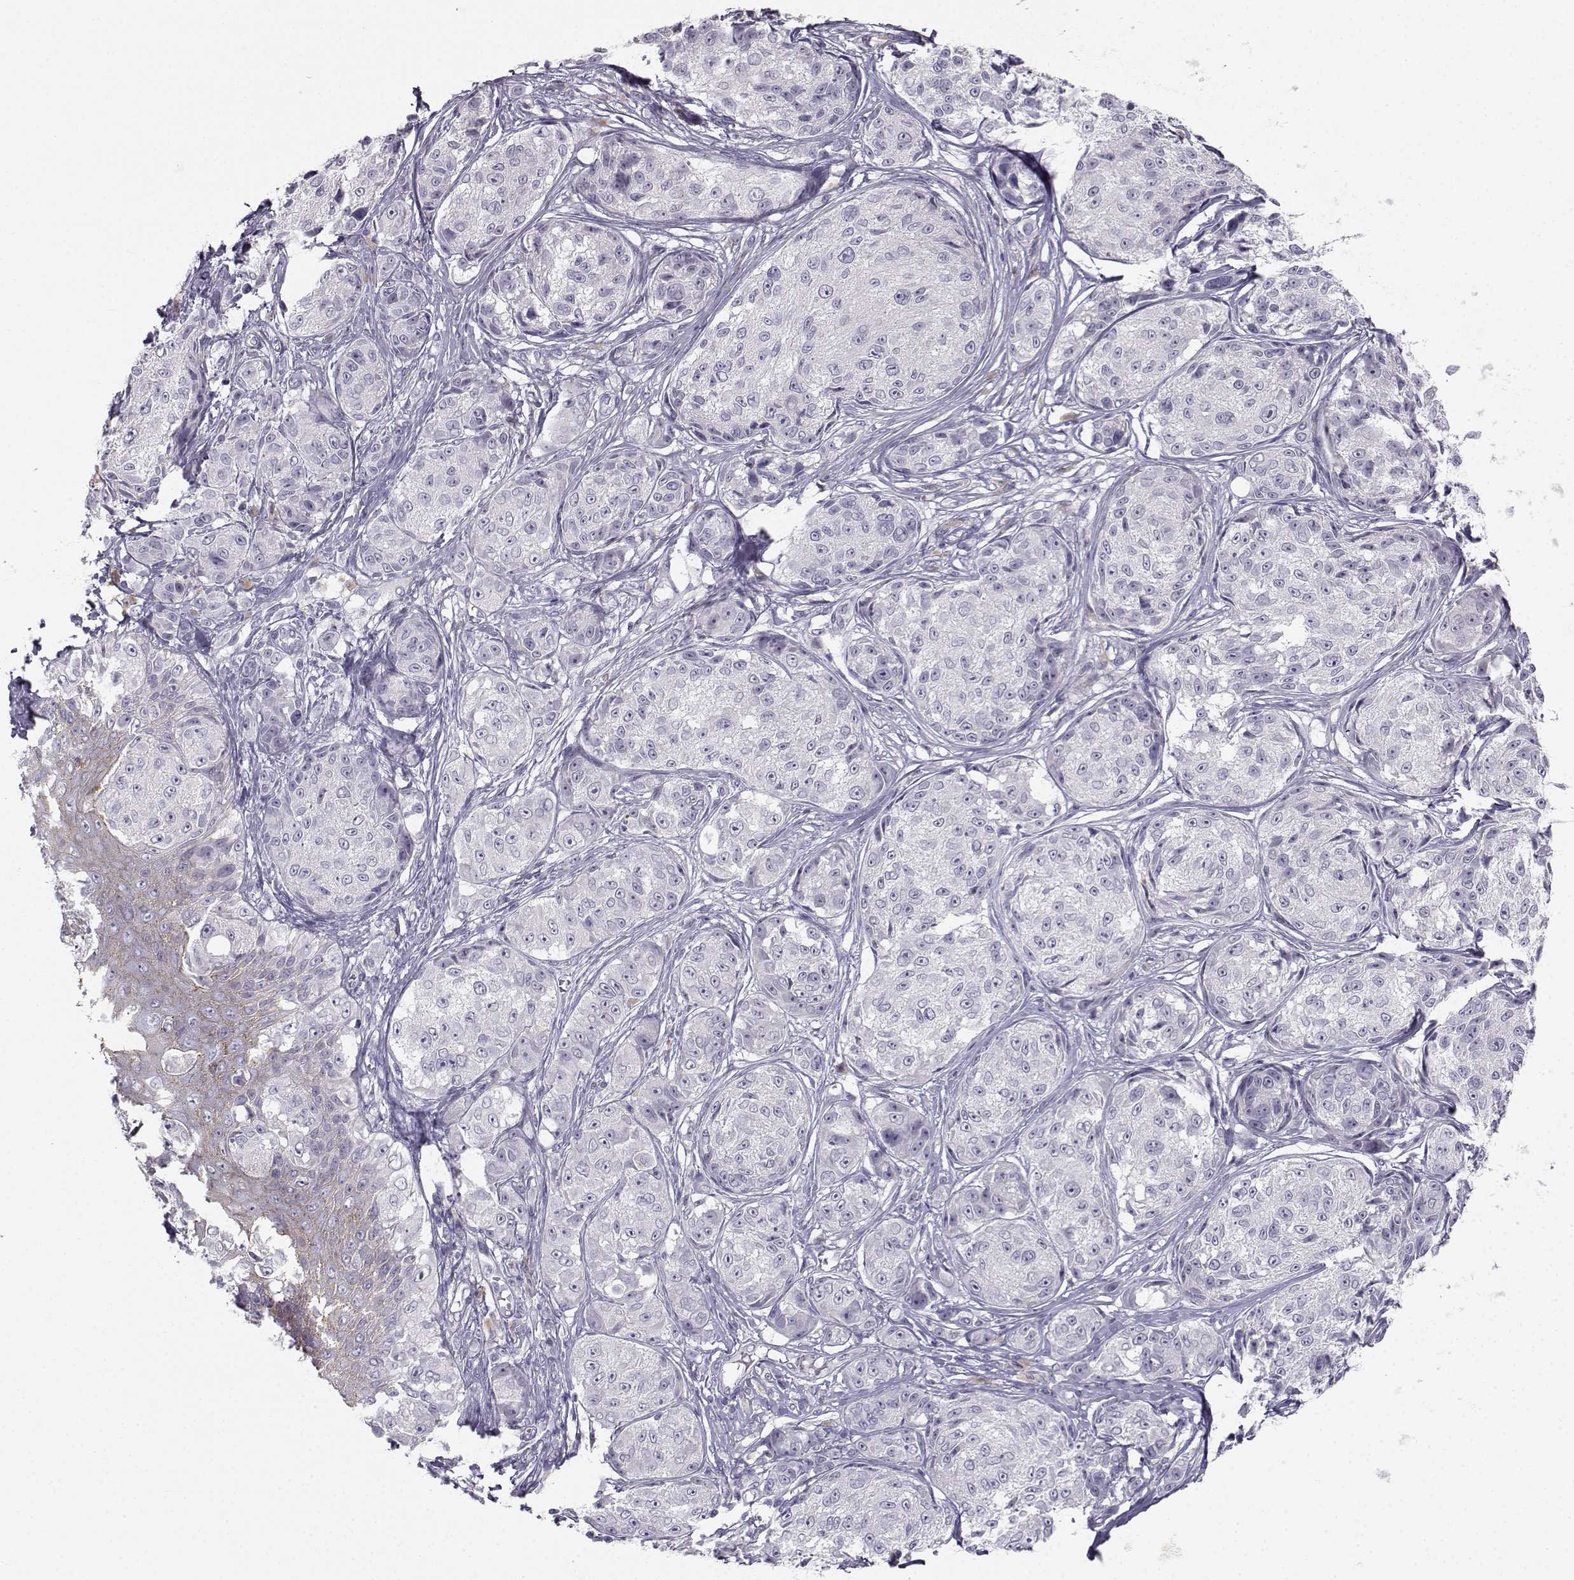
{"staining": {"intensity": "negative", "quantity": "none", "location": "none"}, "tissue": "melanoma", "cell_type": "Tumor cells", "image_type": "cancer", "snomed": [{"axis": "morphology", "description": "Malignant melanoma, NOS"}, {"axis": "topography", "description": "Skin"}], "caption": "This histopathology image is of malignant melanoma stained with immunohistochemistry (IHC) to label a protein in brown with the nuclei are counter-stained blue. There is no expression in tumor cells. The staining was performed using DAB to visualize the protein expression in brown, while the nuclei were stained in blue with hematoxylin (Magnification: 20x).", "gene": "ZNF185", "patient": {"sex": "male", "age": 61}}